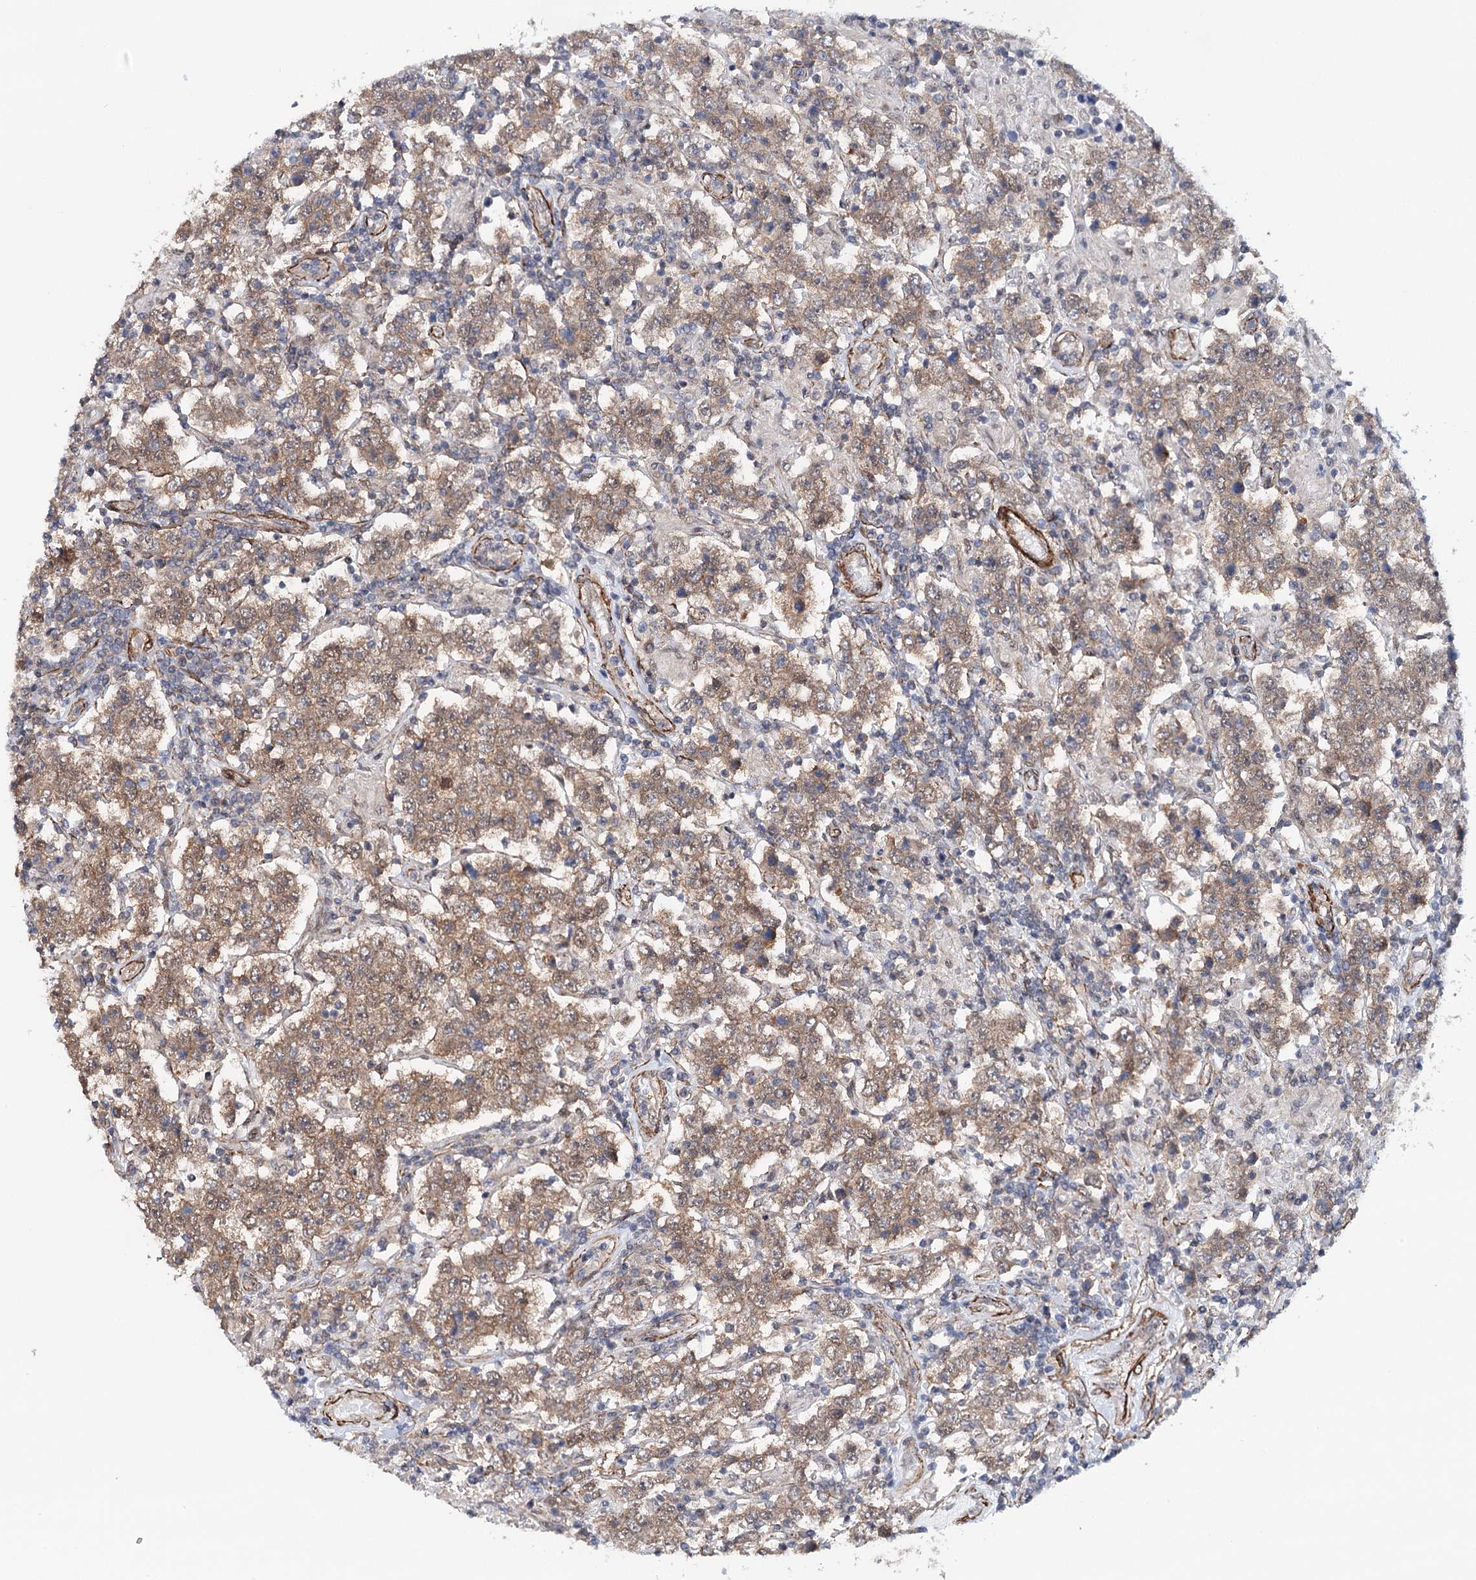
{"staining": {"intensity": "moderate", "quantity": ">75%", "location": "cytoplasmic/membranous"}, "tissue": "testis cancer", "cell_type": "Tumor cells", "image_type": "cancer", "snomed": [{"axis": "morphology", "description": "Normal tissue, NOS"}, {"axis": "morphology", "description": "Urothelial carcinoma, High grade"}, {"axis": "morphology", "description": "Seminoma, NOS"}, {"axis": "morphology", "description": "Carcinoma, Embryonal, NOS"}, {"axis": "topography", "description": "Urinary bladder"}, {"axis": "topography", "description": "Testis"}], "caption": "Tumor cells show medium levels of moderate cytoplasmic/membranous expression in approximately >75% of cells in human embryonal carcinoma (testis). The staining was performed using DAB (3,3'-diaminobenzidine) to visualize the protein expression in brown, while the nuclei were stained in blue with hematoxylin (Magnification: 20x).", "gene": "PPP2R5B", "patient": {"sex": "male", "age": 41}}